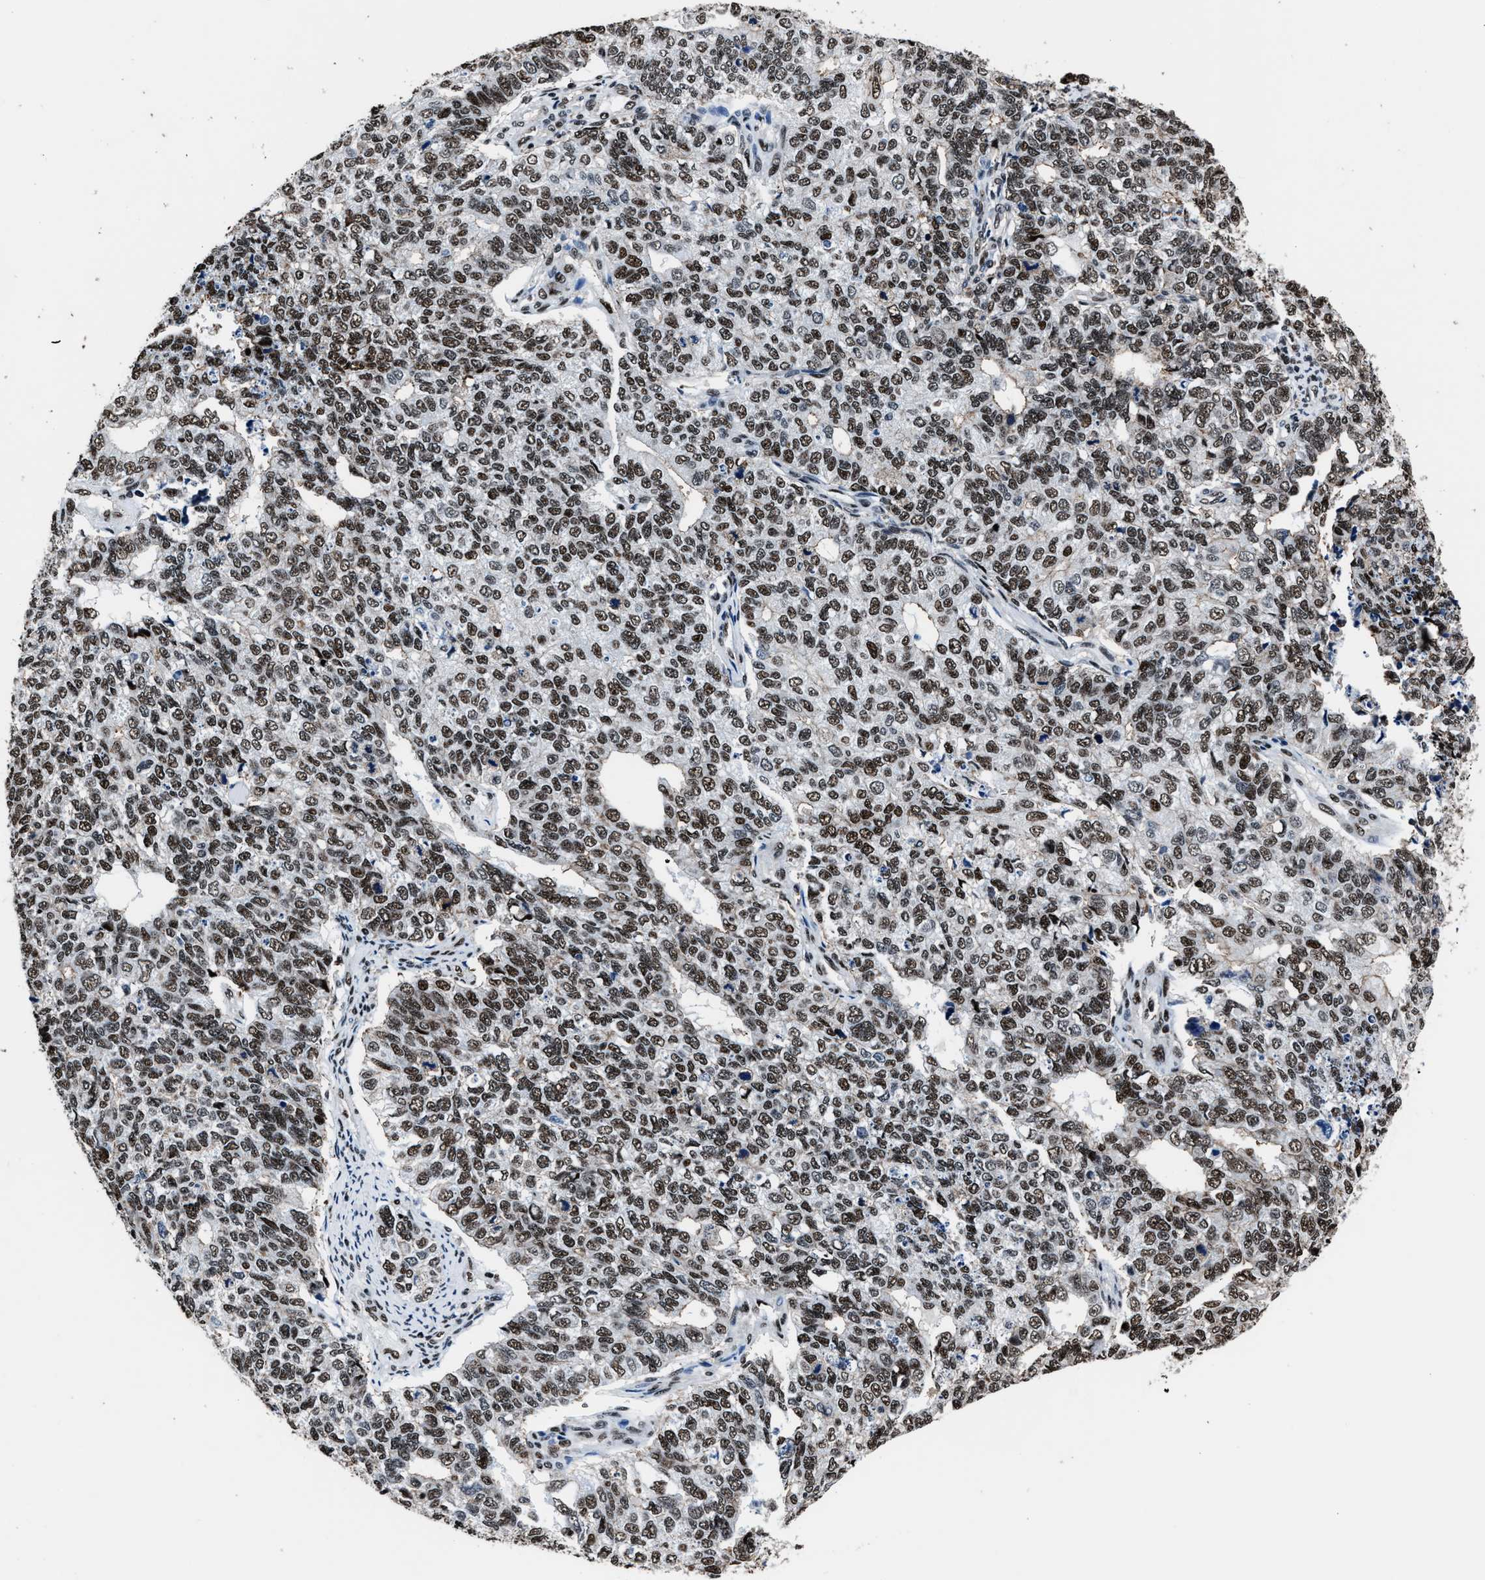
{"staining": {"intensity": "moderate", "quantity": ">75%", "location": "nuclear"}, "tissue": "cervical cancer", "cell_type": "Tumor cells", "image_type": "cancer", "snomed": [{"axis": "morphology", "description": "Squamous cell carcinoma, NOS"}, {"axis": "topography", "description": "Cervix"}], "caption": "High-power microscopy captured an immunohistochemistry micrograph of squamous cell carcinoma (cervical), revealing moderate nuclear staining in about >75% of tumor cells.", "gene": "PPIE", "patient": {"sex": "female", "age": 63}}